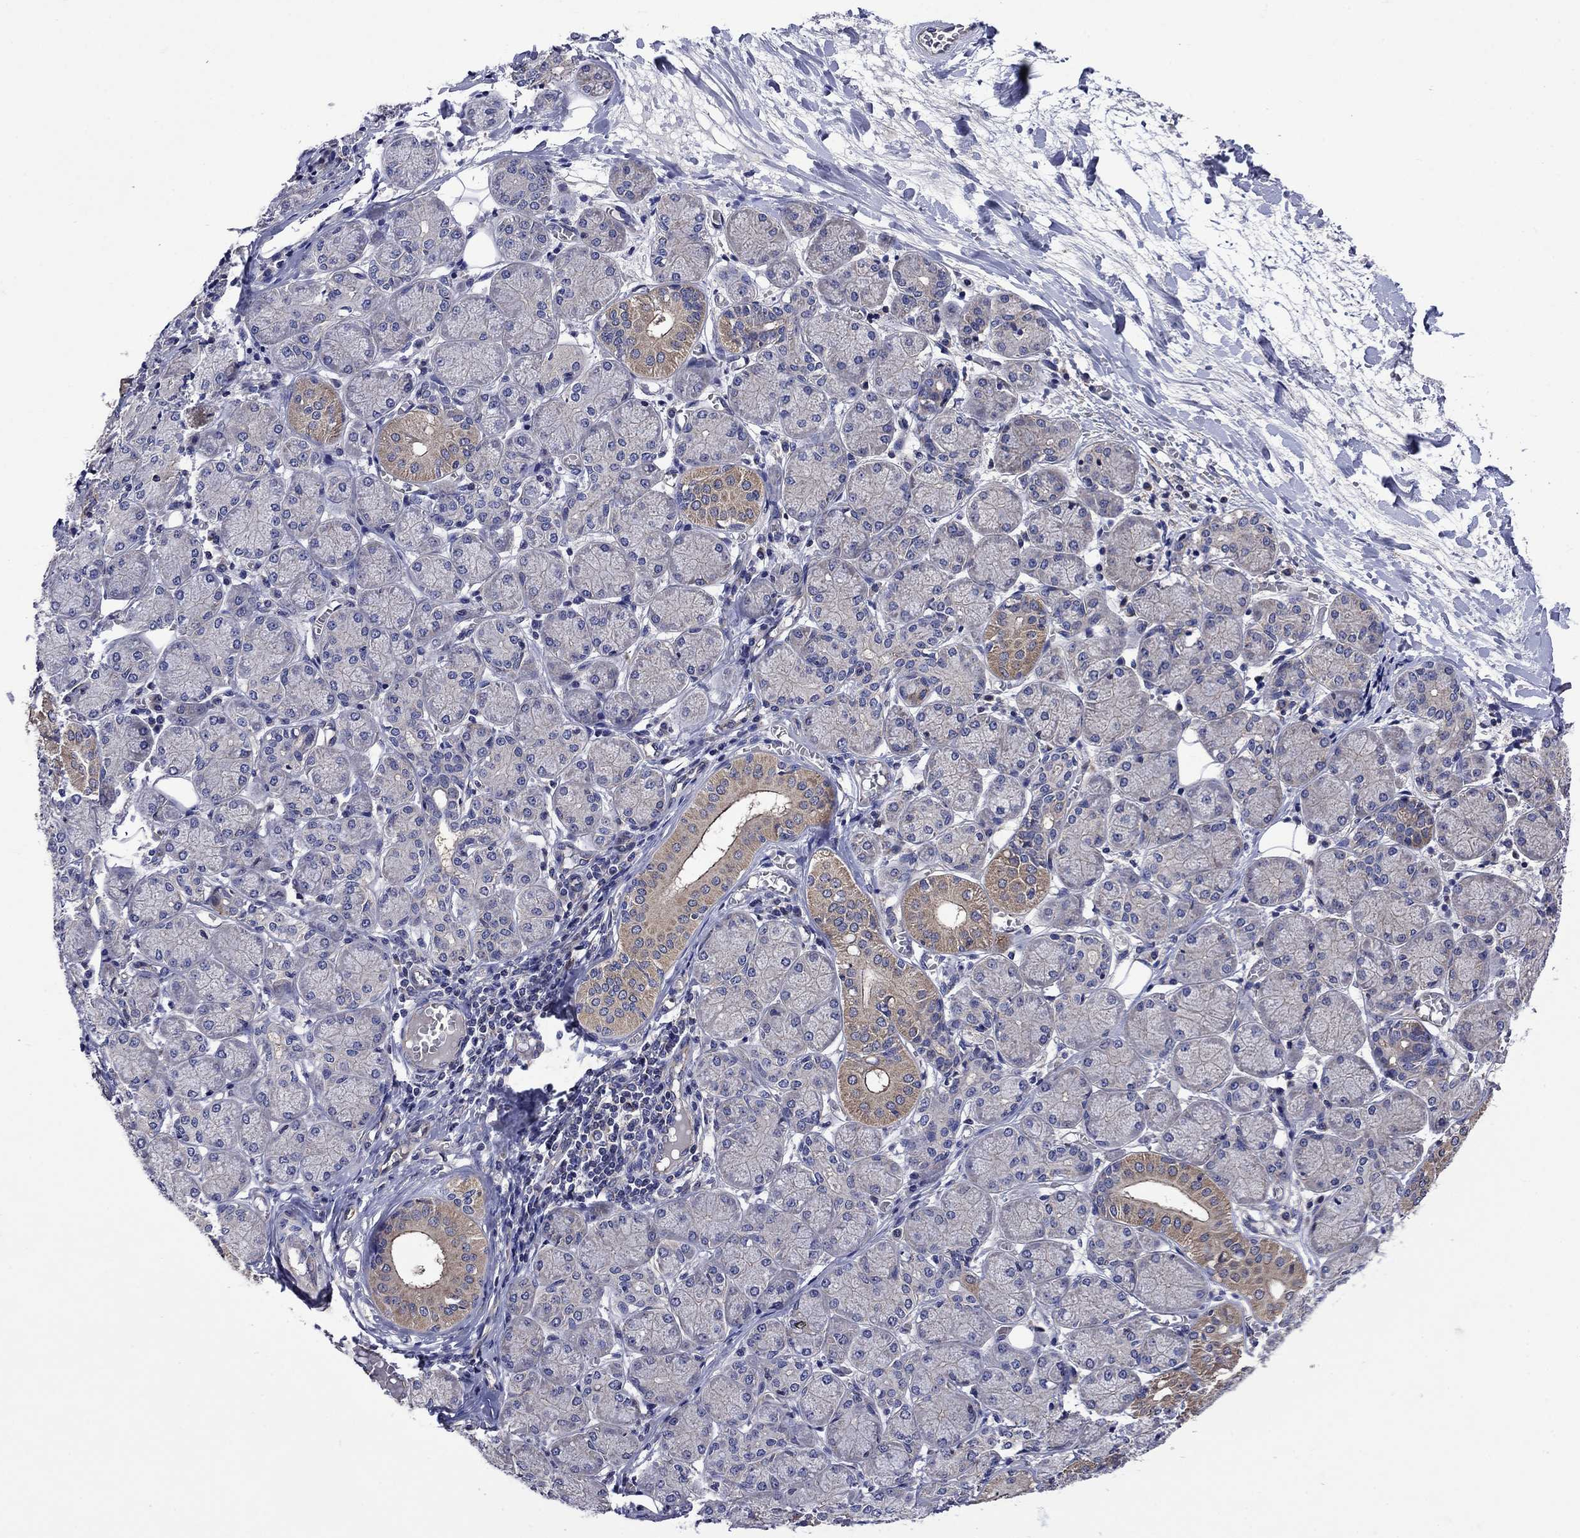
{"staining": {"intensity": "moderate", "quantity": "<25%", "location": "cytoplasmic/membranous"}, "tissue": "salivary gland", "cell_type": "Glandular cells", "image_type": "normal", "snomed": [{"axis": "morphology", "description": "Normal tissue, NOS"}, {"axis": "topography", "description": "Salivary gland"}, {"axis": "topography", "description": "Peripheral nerve tissue"}], "caption": "Glandular cells reveal low levels of moderate cytoplasmic/membranous positivity in approximately <25% of cells in normal salivary gland.", "gene": "KIF22", "patient": {"sex": "female", "age": 24}}